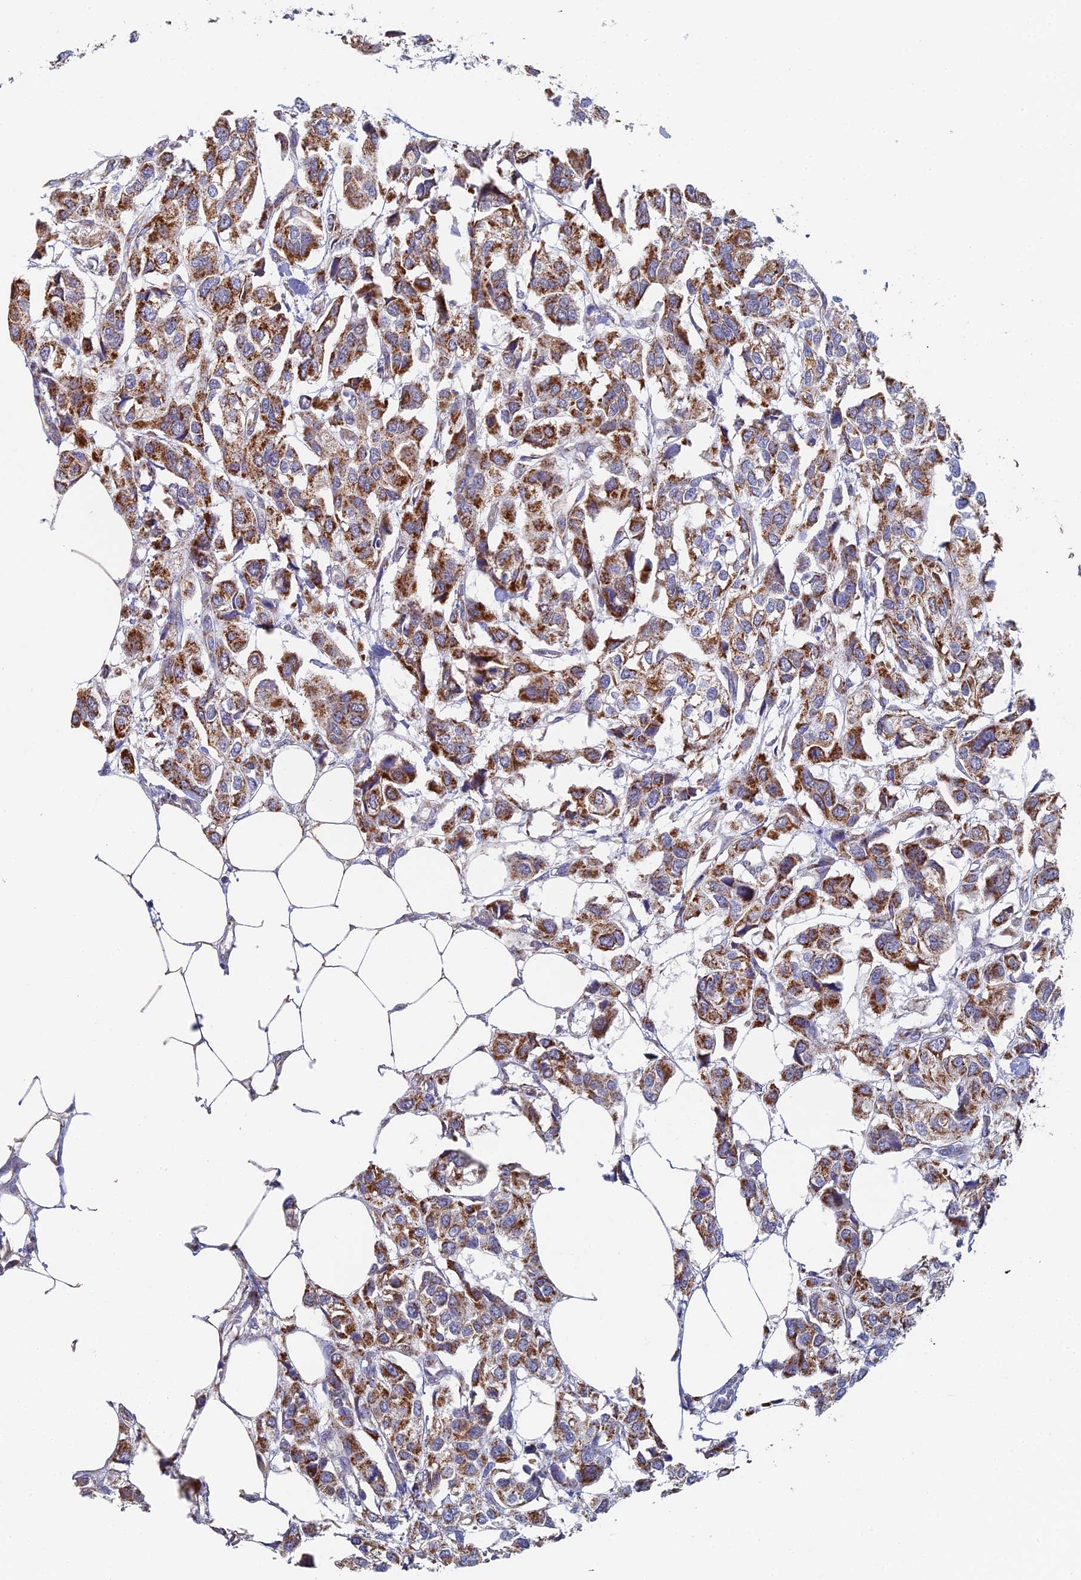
{"staining": {"intensity": "moderate", "quantity": ">75%", "location": "cytoplasmic/membranous"}, "tissue": "urothelial cancer", "cell_type": "Tumor cells", "image_type": "cancer", "snomed": [{"axis": "morphology", "description": "Urothelial carcinoma, High grade"}, {"axis": "topography", "description": "Urinary bladder"}], "caption": "A micrograph of human urothelial cancer stained for a protein shows moderate cytoplasmic/membranous brown staining in tumor cells.", "gene": "ECSIT", "patient": {"sex": "male", "age": 67}}